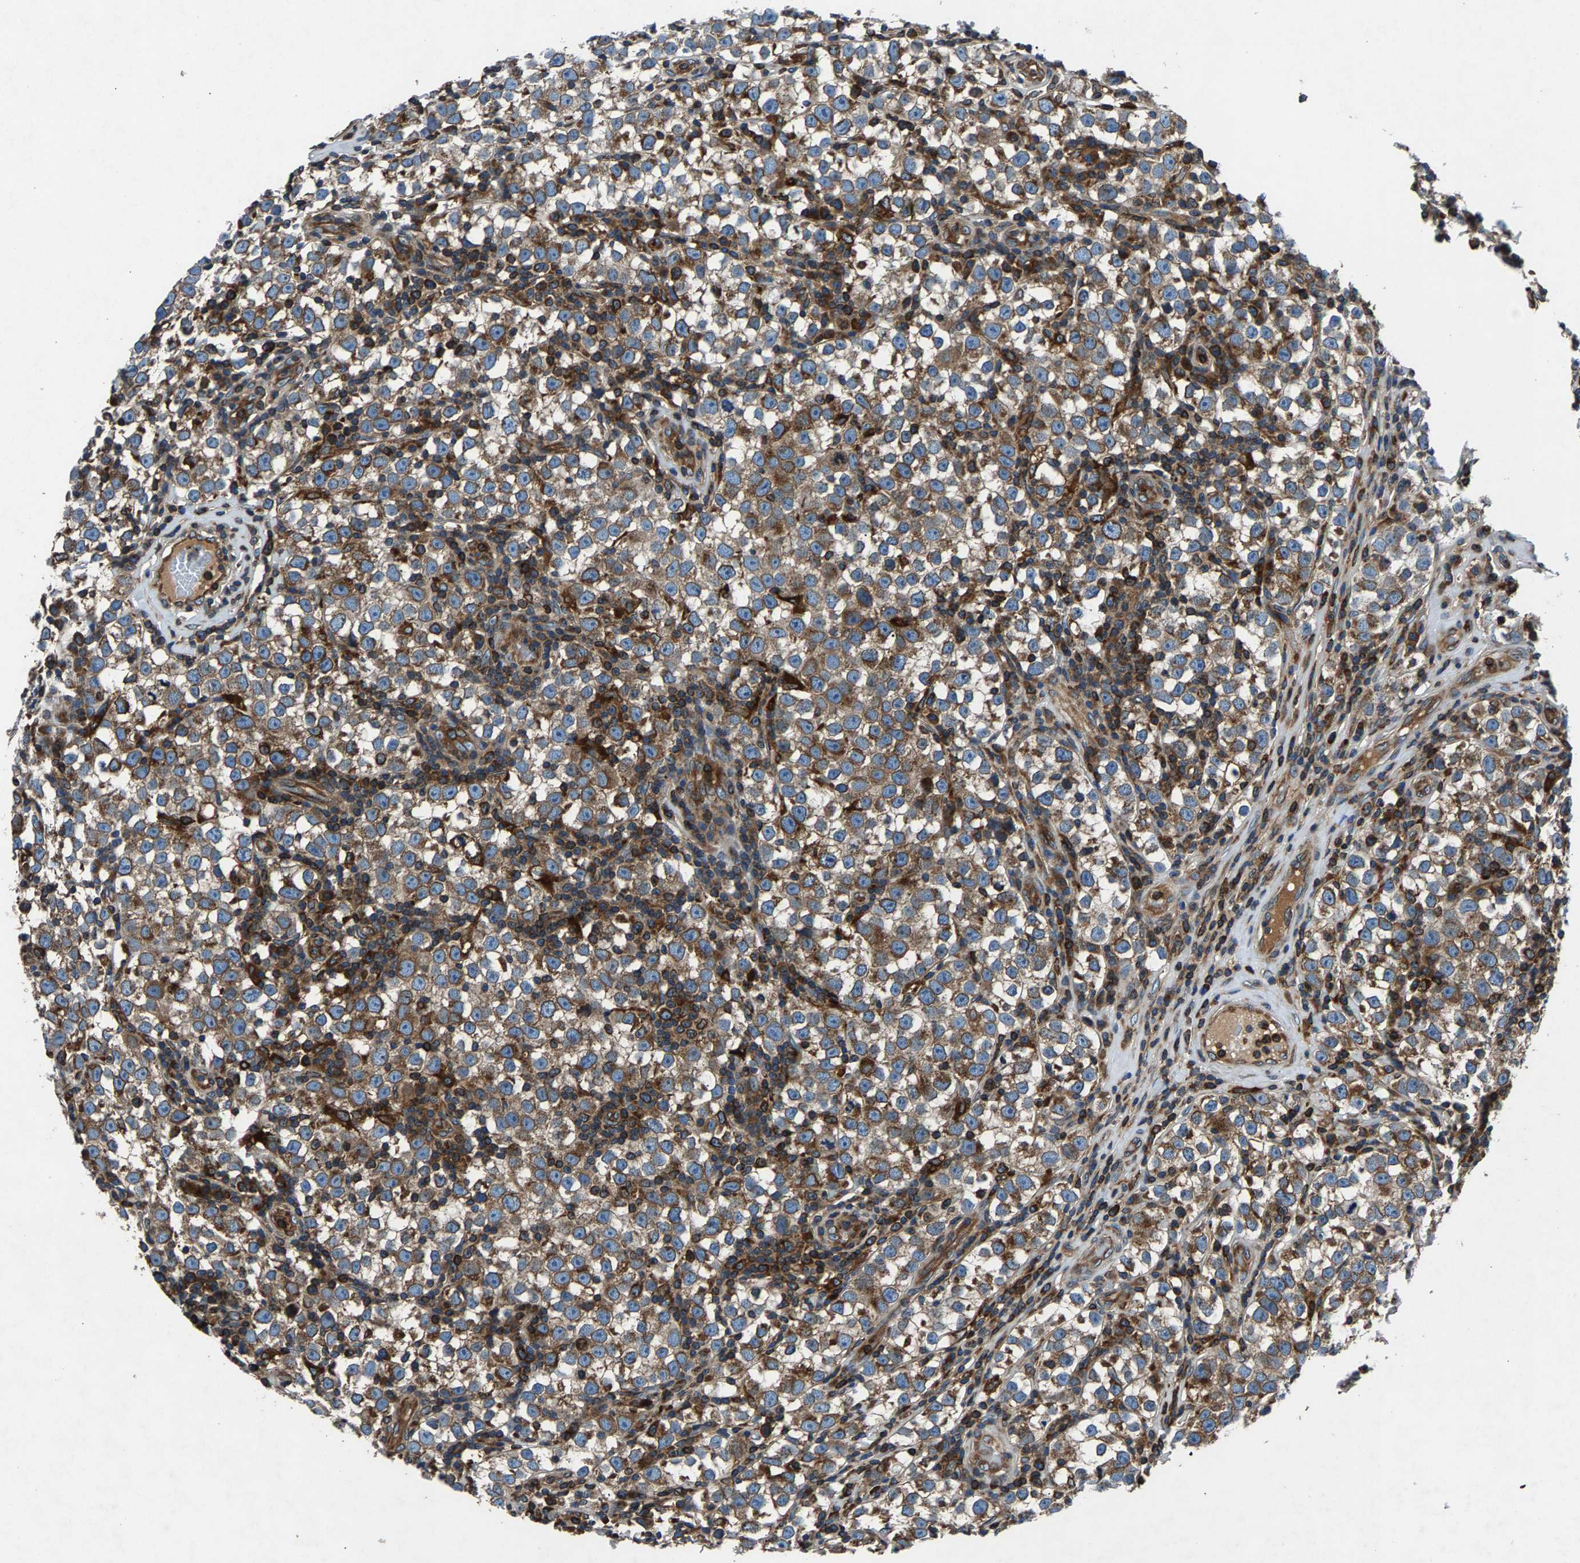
{"staining": {"intensity": "weak", "quantity": ">75%", "location": "cytoplasmic/membranous"}, "tissue": "testis cancer", "cell_type": "Tumor cells", "image_type": "cancer", "snomed": [{"axis": "morphology", "description": "Normal tissue, NOS"}, {"axis": "morphology", "description": "Seminoma, NOS"}, {"axis": "topography", "description": "Testis"}], "caption": "This is an image of IHC staining of testis cancer, which shows weak positivity in the cytoplasmic/membranous of tumor cells.", "gene": "LPCAT1", "patient": {"sex": "male", "age": 43}}